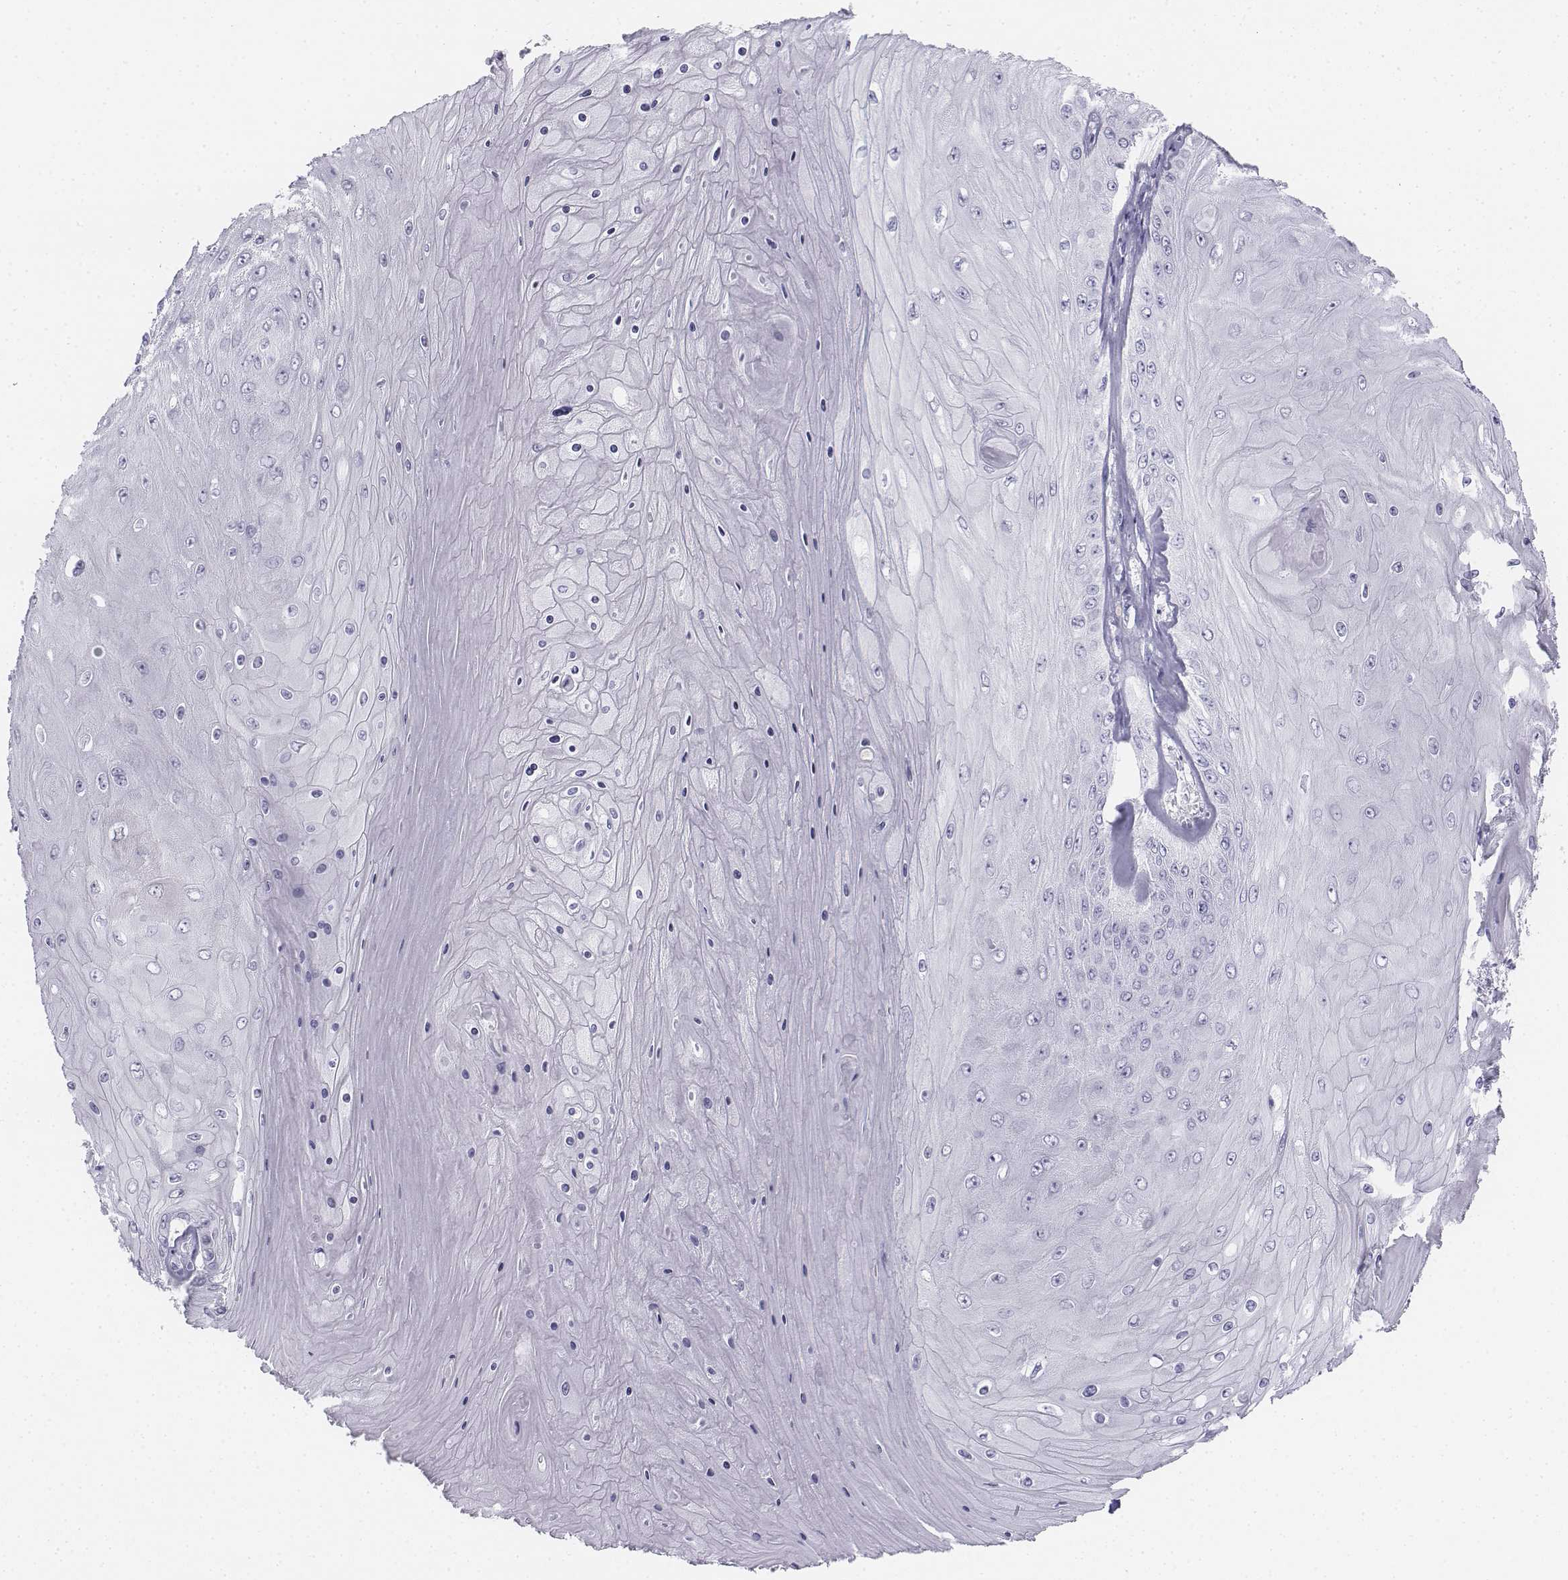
{"staining": {"intensity": "negative", "quantity": "none", "location": "none"}, "tissue": "skin cancer", "cell_type": "Tumor cells", "image_type": "cancer", "snomed": [{"axis": "morphology", "description": "Squamous cell carcinoma, NOS"}, {"axis": "topography", "description": "Skin"}], "caption": "IHC micrograph of neoplastic tissue: human skin squamous cell carcinoma stained with DAB (3,3'-diaminobenzidine) exhibits no significant protein expression in tumor cells. (DAB (3,3'-diaminobenzidine) immunohistochemistry (IHC) with hematoxylin counter stain).", "gene": "TH", "patient": {"sex": "male", "age": 62}}